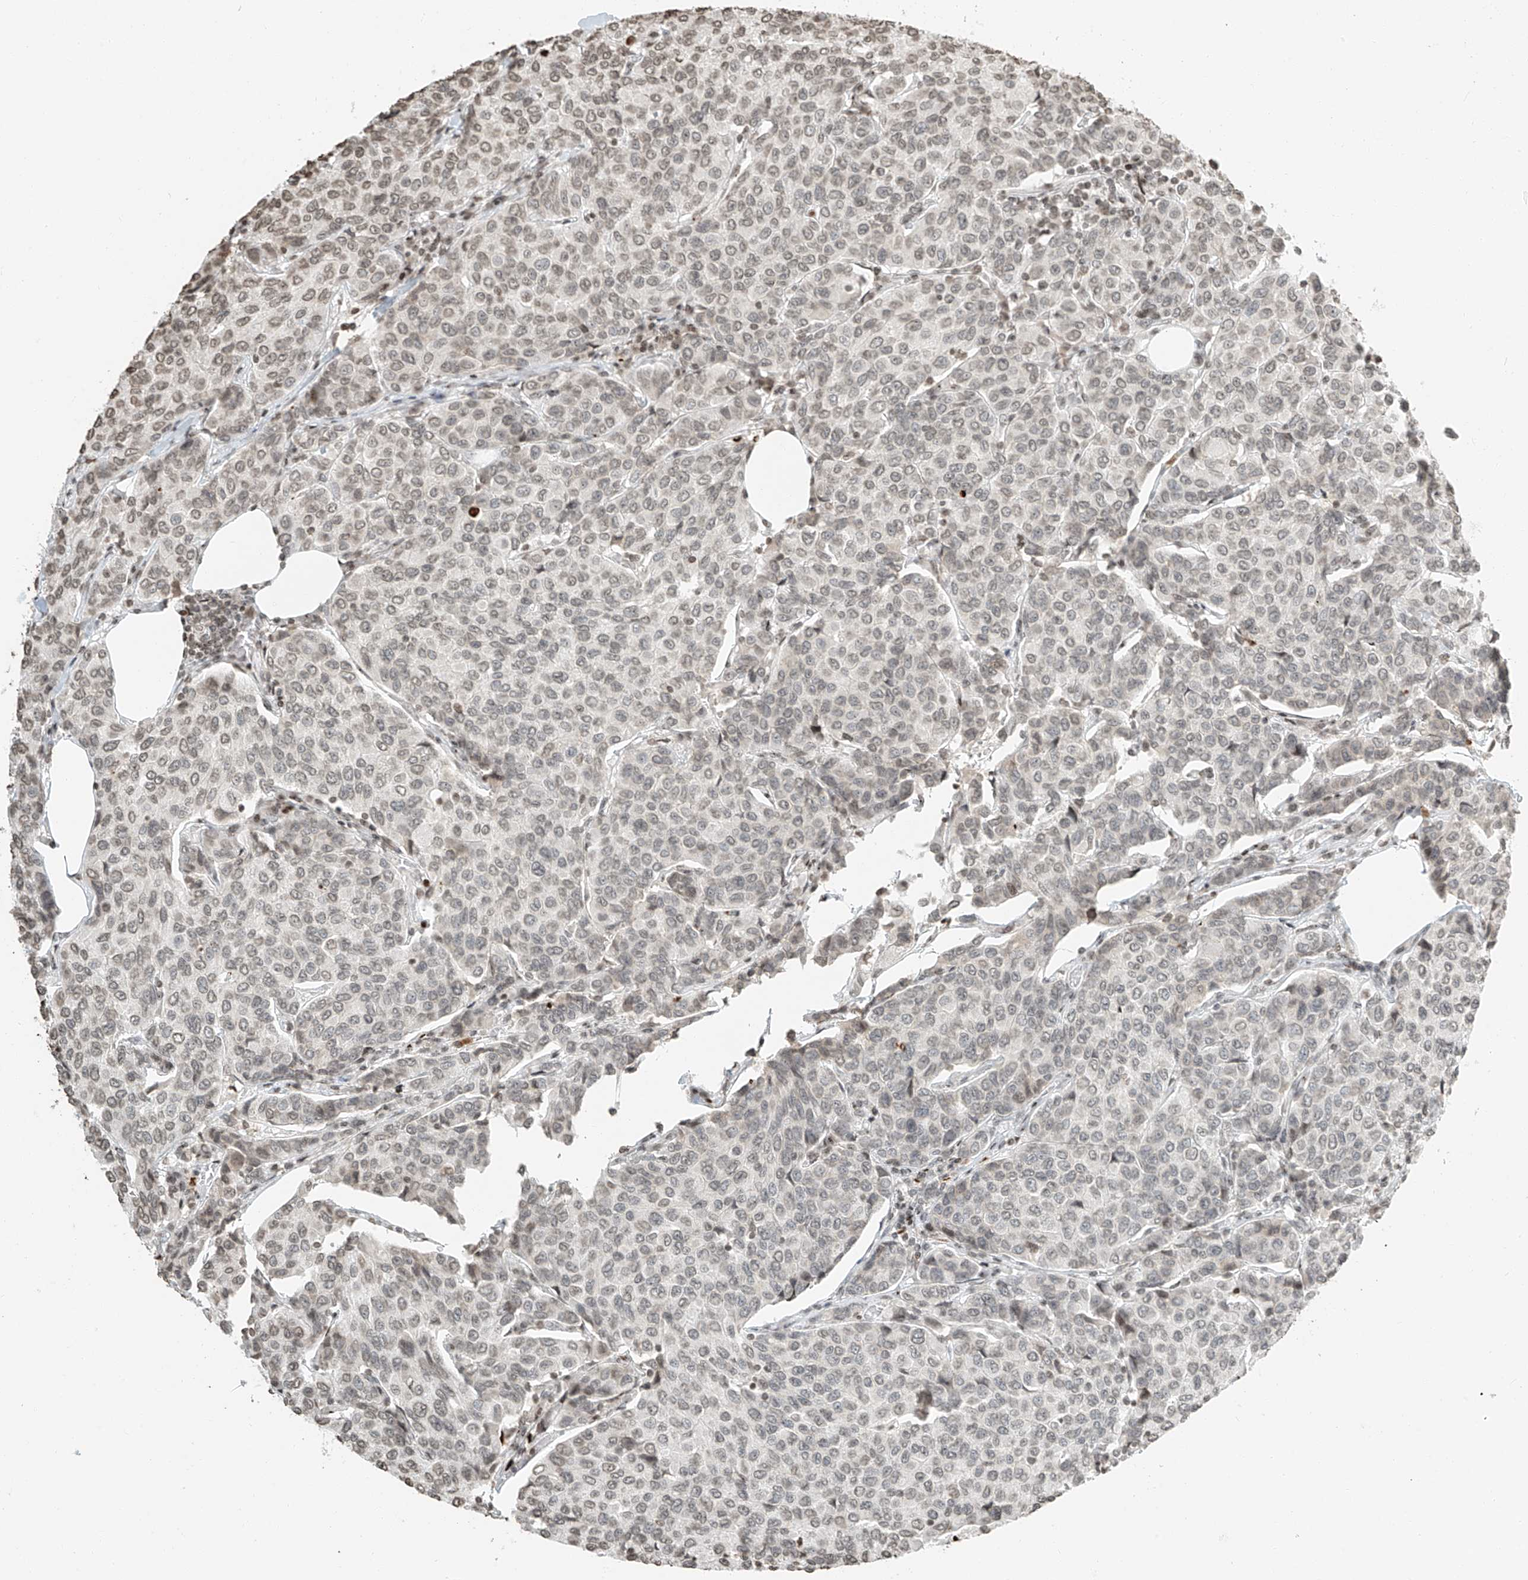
{"staining": {"intensity": "weak", "quantity": ">75%", "location": "nuclear"}, "tissue": "breast cancer", "cell_type": "Tumor cells", "image_type": "cancer", "snomed": [{"axis": "morphology", "description": "Duct carcinoma"}, {"axis": "topography", "description": "Breast"}], "caption": "Protein analysis of intraductal carcinoma (breast) tissue displays weak nuclear staining in approximately >75% of tumor cells. The staining is performed using DAB brown chromogen to label protein expression. The nuclei are counter-stained blue using hematoxylin.", "gene": "C17orf58", "patient": {"sex": "female", "age": 55}}